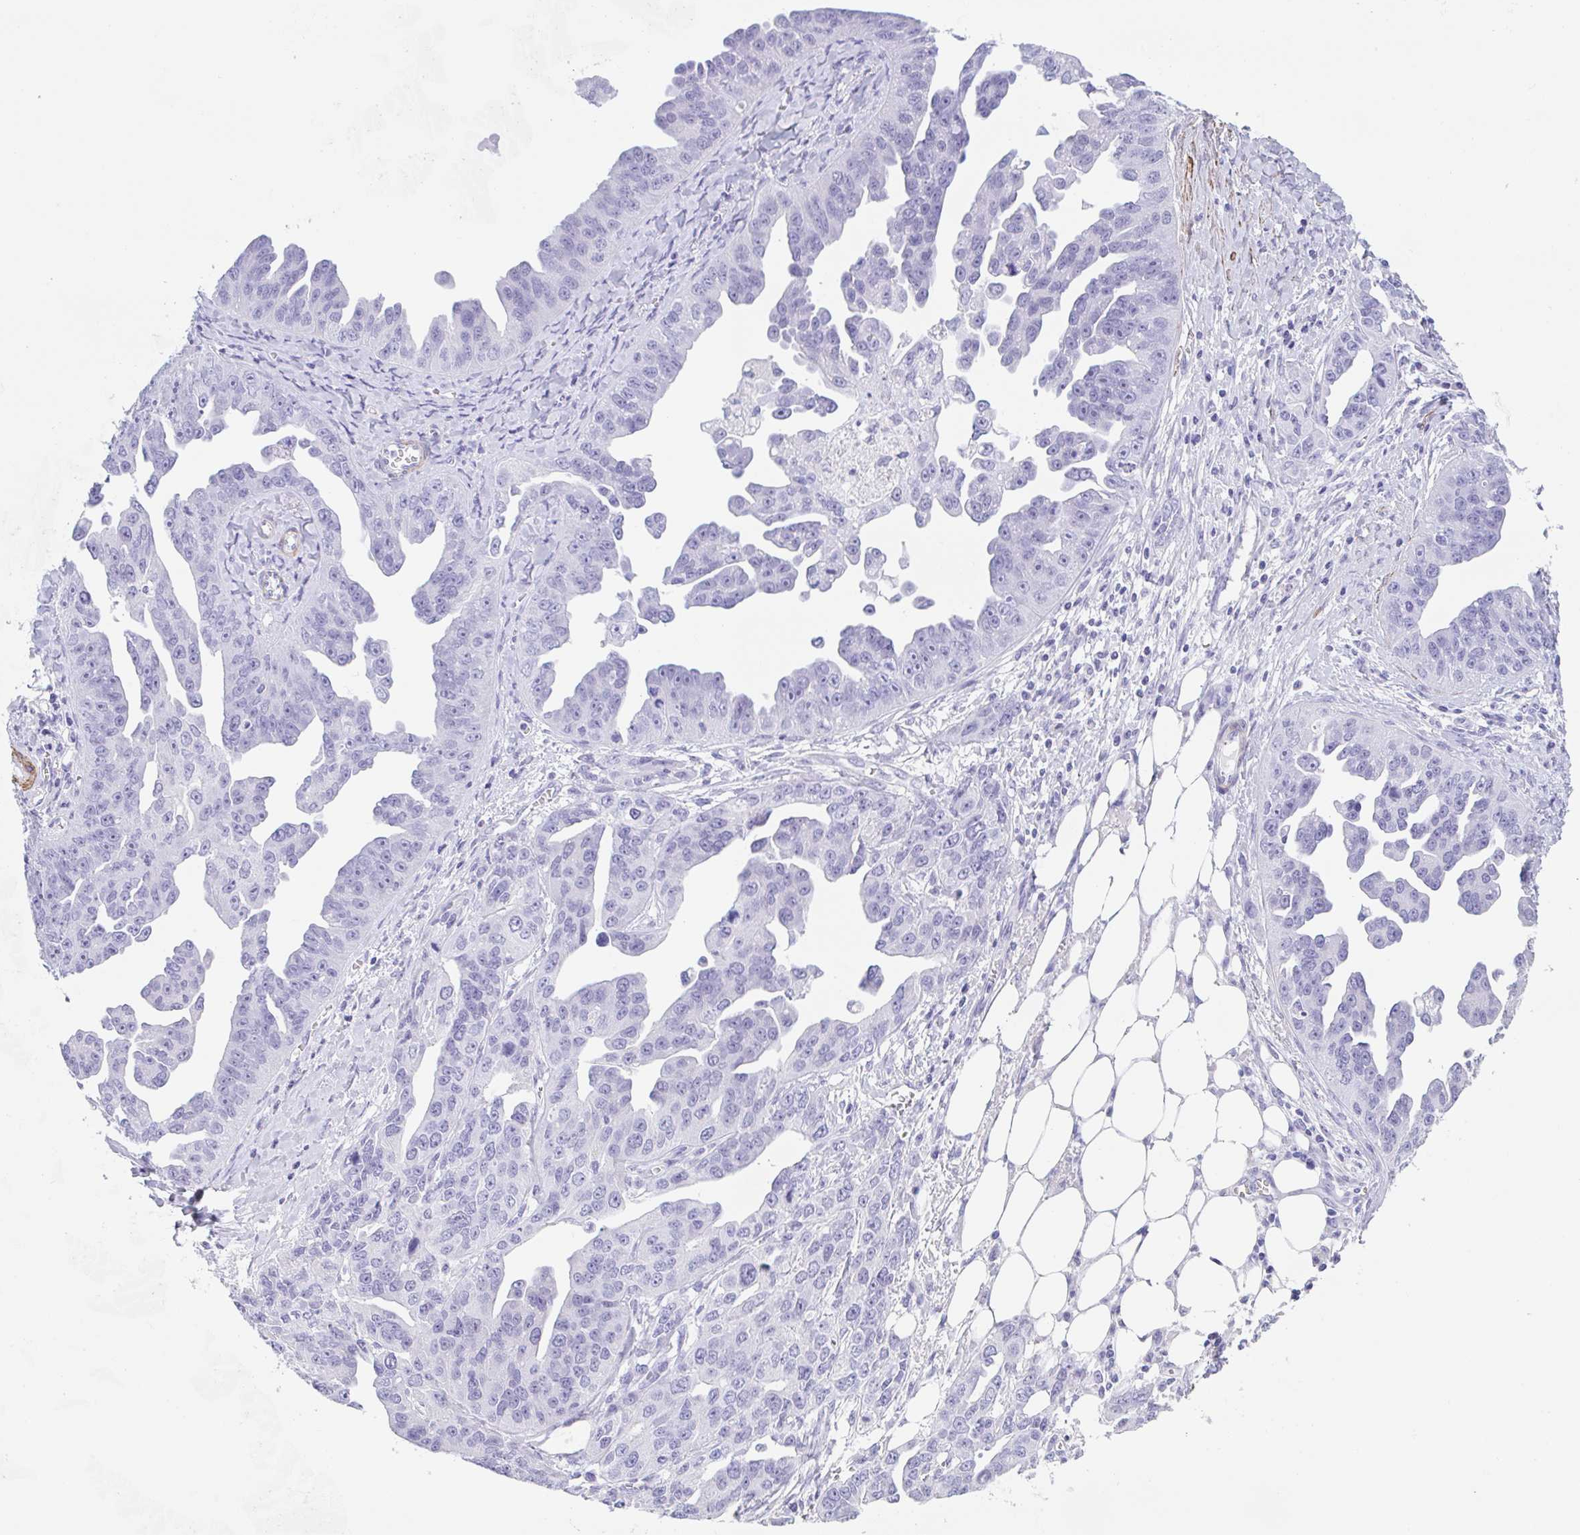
{"staining": {"intensity": "negative", "quantity": "none", "location": "none"}, "tissue": "ovarian cancer", "cell_type": "Tumor cells", "image_type": "cancer", "snomed": [{"axis": "morphology", "description": "Cystadenocarcinoma, serous, NOS"}, {"axis": "topography", "description": "Ovary"}], "caption": "This is a histopathology image of immunohistochemistry (IHC) staining of ovarian serous cystadenocarcinoma, which shows no staining in tumor cells. (Brightfield microscopy of DAB (3,3'-diaminobenzidine) immunohistochemistry (IHC) at high magnification).", "gene": "TAS2R41", "patient": {"sex": "female", "age": 75}}